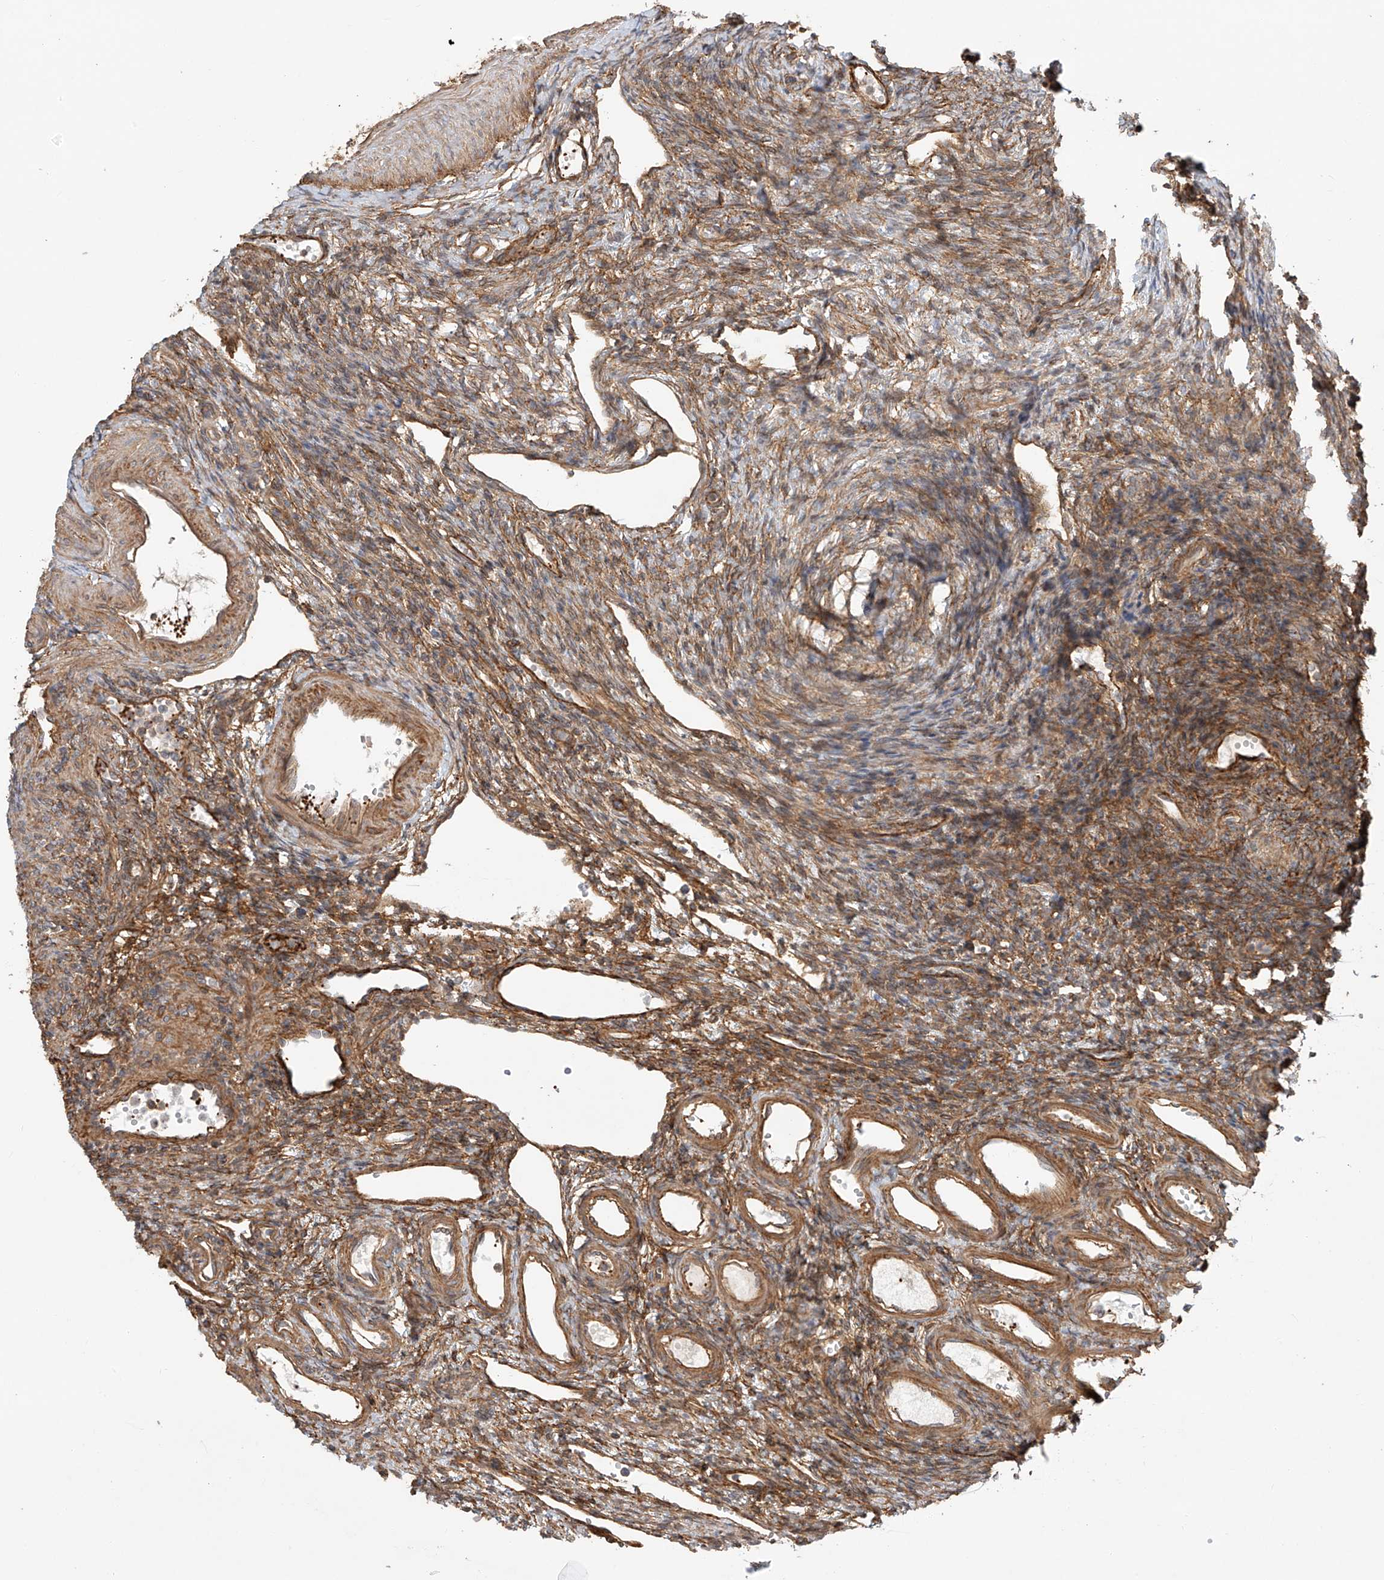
{"staining": {"intensity": "moderate", "quantity": ">75%", "location": "cytoplasmic/membranous"}, "tissue": "ovary", "cell_type": "Follicle cells", "image_type": "normal", "snomed": [{"axis": "morphology", "description": "Normal tissue, NOS"}, {"axis": "morphology", "description": "Cyst, NOS"}, {"axis": "topography", "description": "Ovary"}], "caption": "Normal ovary exhibits moderate cytoplasmic/membranous expression in about >75% of follicle cells (IHC, brightfield microscopy, high magnification)..", "gene": "CSMD3", "patient": {"sex": "female", "age": 33}}